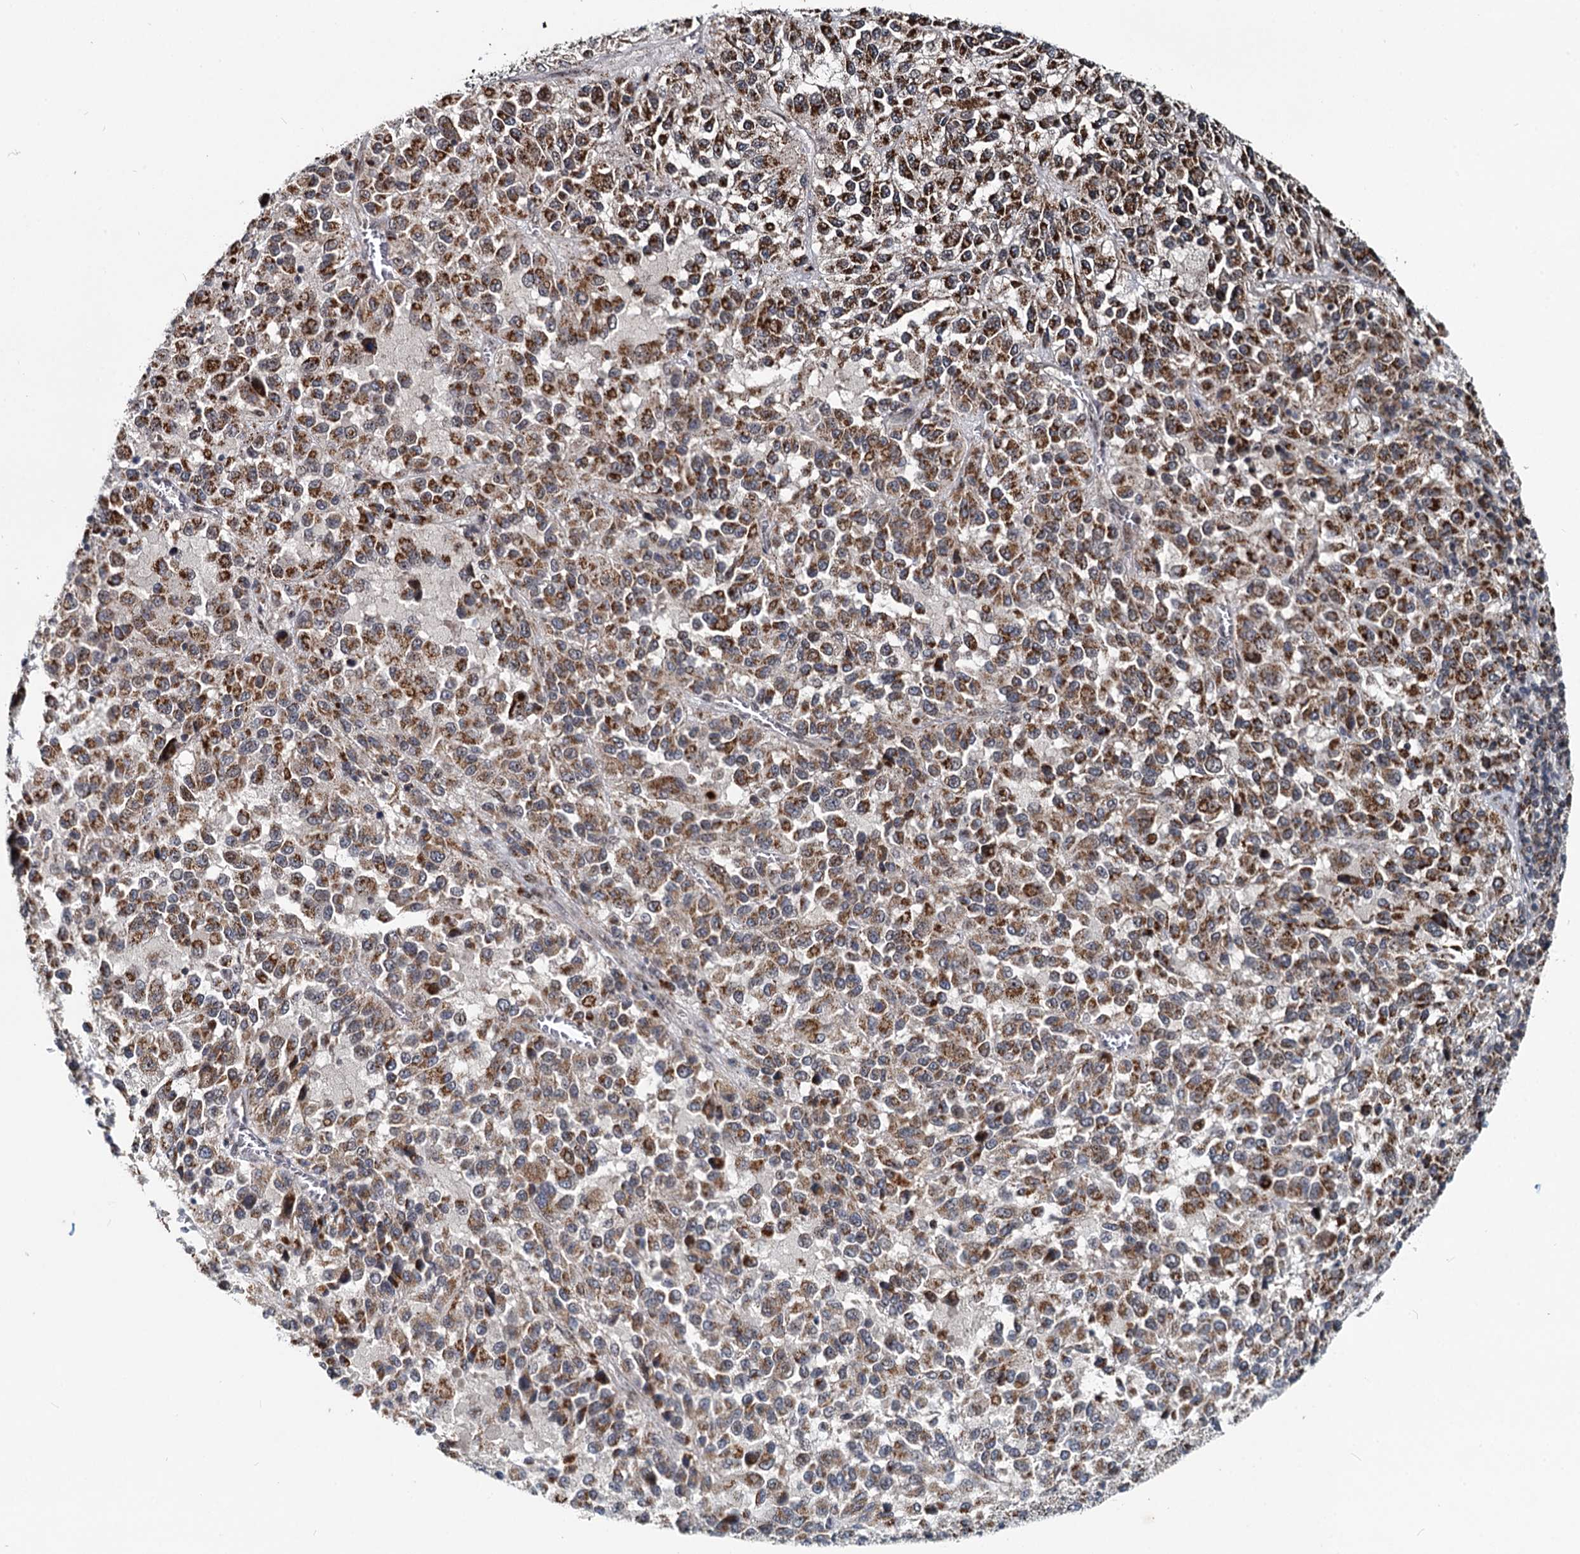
{"staining": {"intensity": "moderate", "quantity": ">75%", "location": "cytoplasmic/membranous"}, "tissue": "melanoma", "cell_type": "Tumor cells", "image_type": "cancer", "snomed": [{"axis": "morphology", "description": "Malignant melanoma, Metastatic site"}, {"axis": "topography", "description": "Lung"}], "caption": "IHC of human melanoma demonstrates medium levels of moderate cytoplasmic/membranous positivity in approximately >75% of tumor cells.", "gene": "RITA1", "patient": {"sex": "male", "age": 64}}